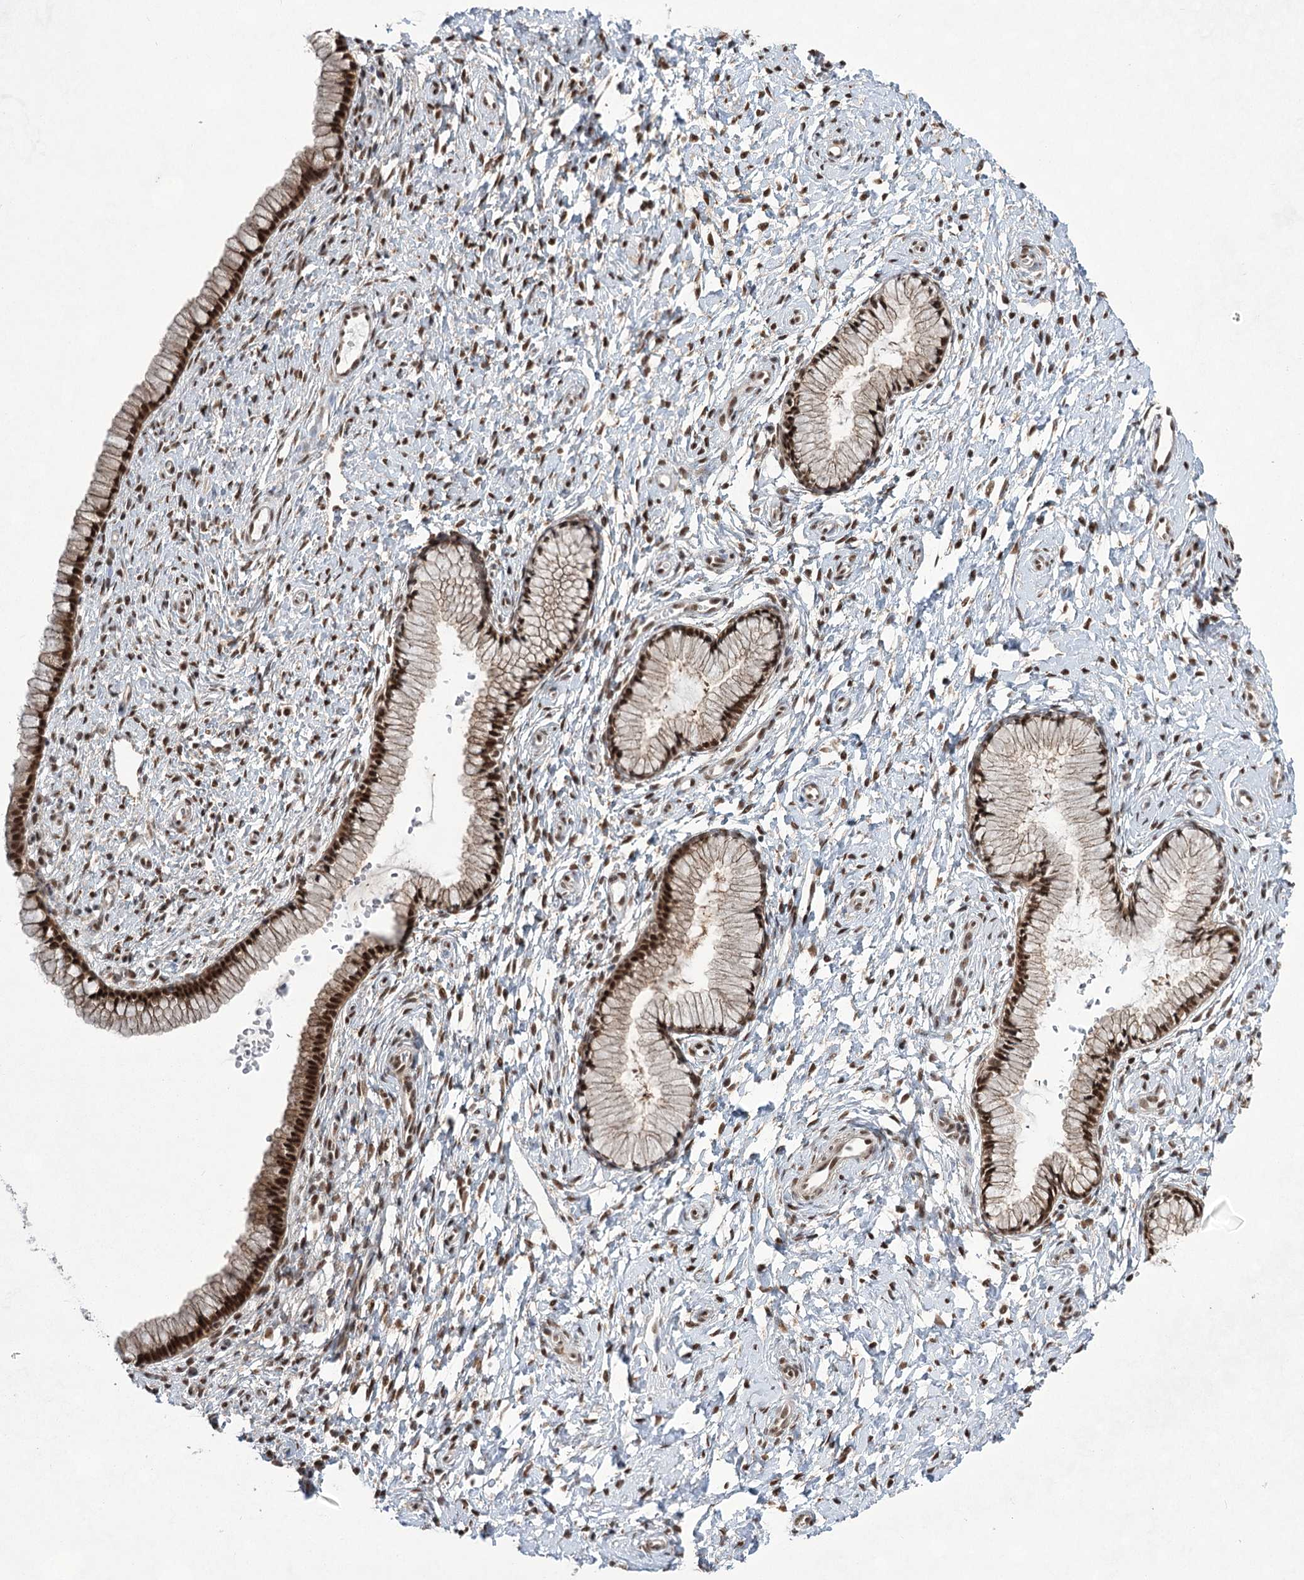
{"staining": {"intensity": "strong", "quantity": "25%-75%", "location": "nuclear"}, "tissue": "cervix", "cell_type": "Glandular cells", "image_type": "normal", "snomed": [{"axis": "morphology", "description": "Normal tissue, NOS"}, {"axis": "topography", "description": "Cervix"}], "caption": "Immunohistochemistry (IHC) (DAB) staining of benign cervix shows strong nuclear protein positivity in about 25%-75% of glandular cells.", "gene": "ZCCHC8", "patient": {"sex": "female", "age": 33}}